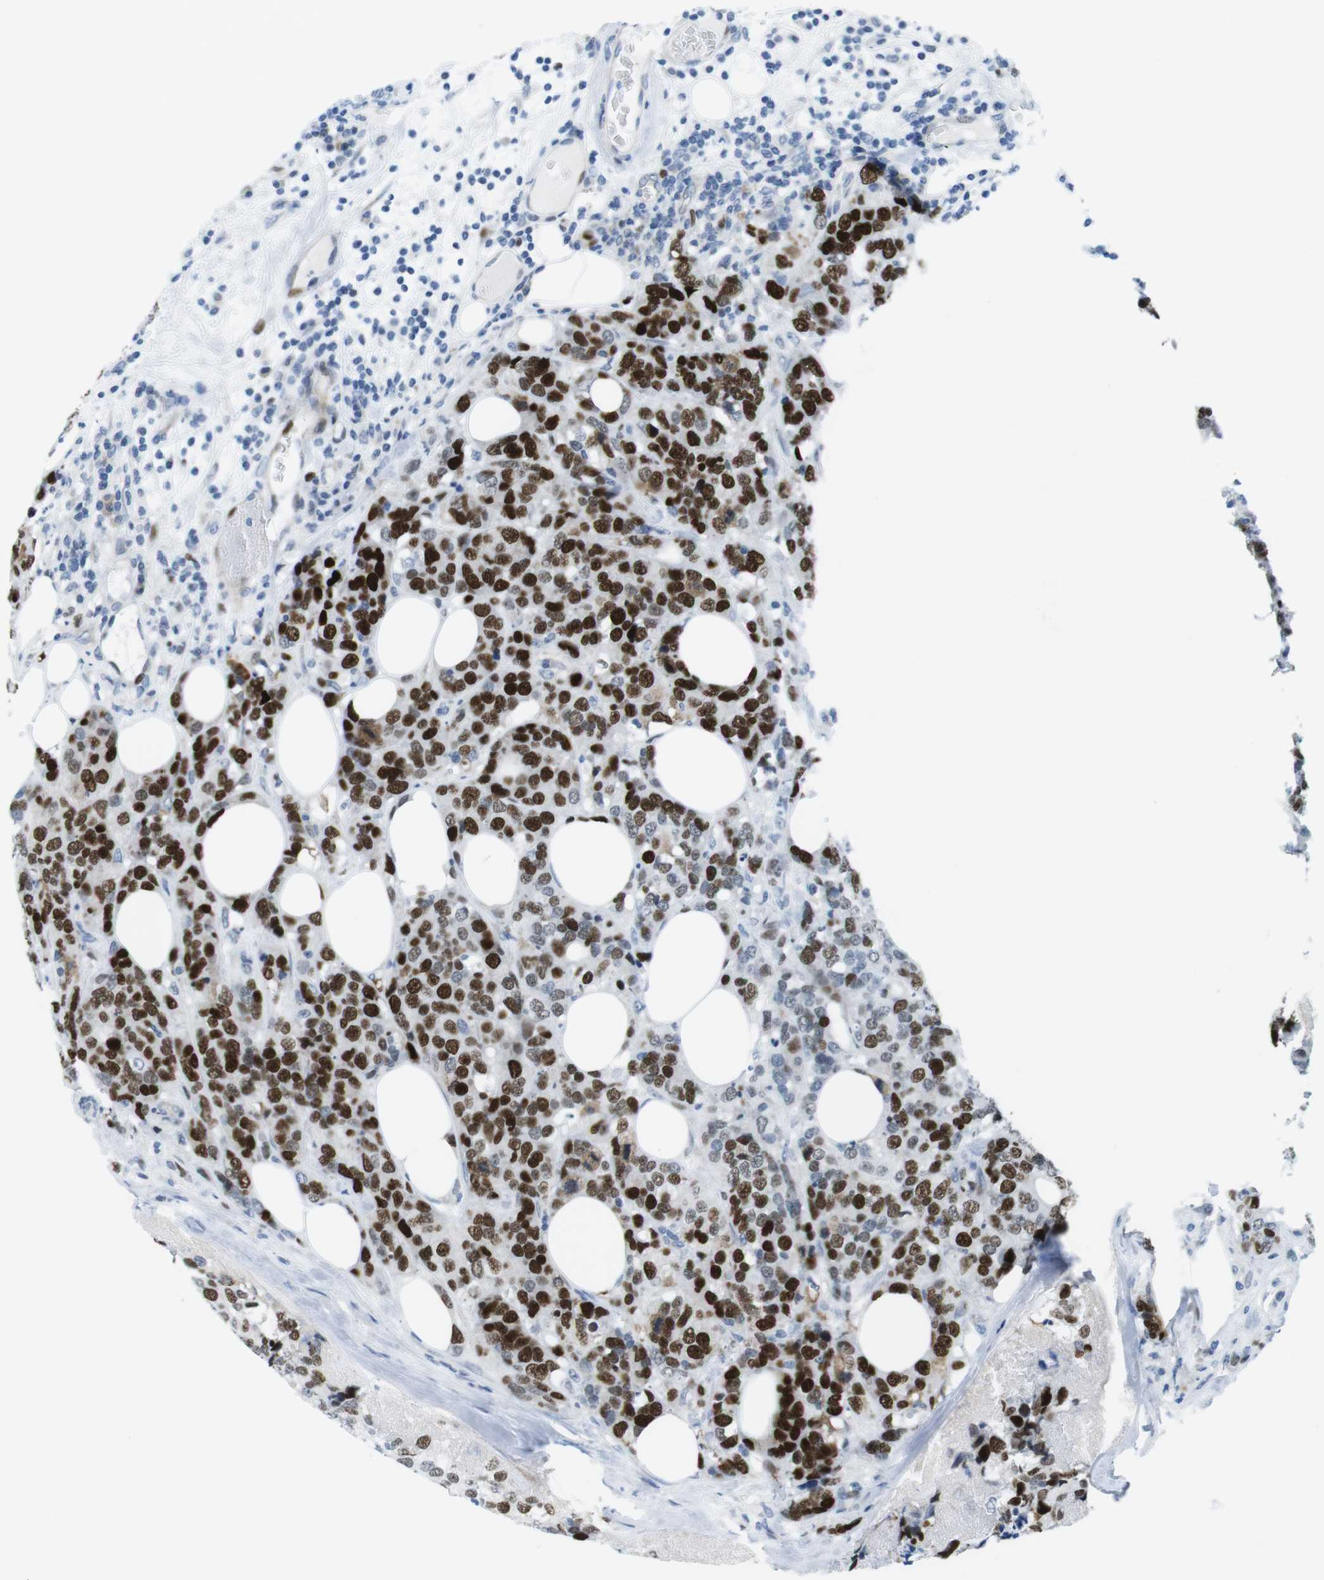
{"staining": {"intensity": "strong", "quantity": ">75%", "location": "nuclear"}, "tissue": "breast cancer", "cell_type": "Tumor cells", "image_type": "cancer", "snomed": [{"axis": "morphology", "description": "Lobular carcinoma"}, {"axis": "topography", "description": "Breast"}], "caption": "The micrograph reveals a brown stain indicating the presence of a protein in the nuclear of tumor cells in breast lobular carcinoma.", "gene": "CHAF1A", "patient": {"sex": "female", "age": 59}}